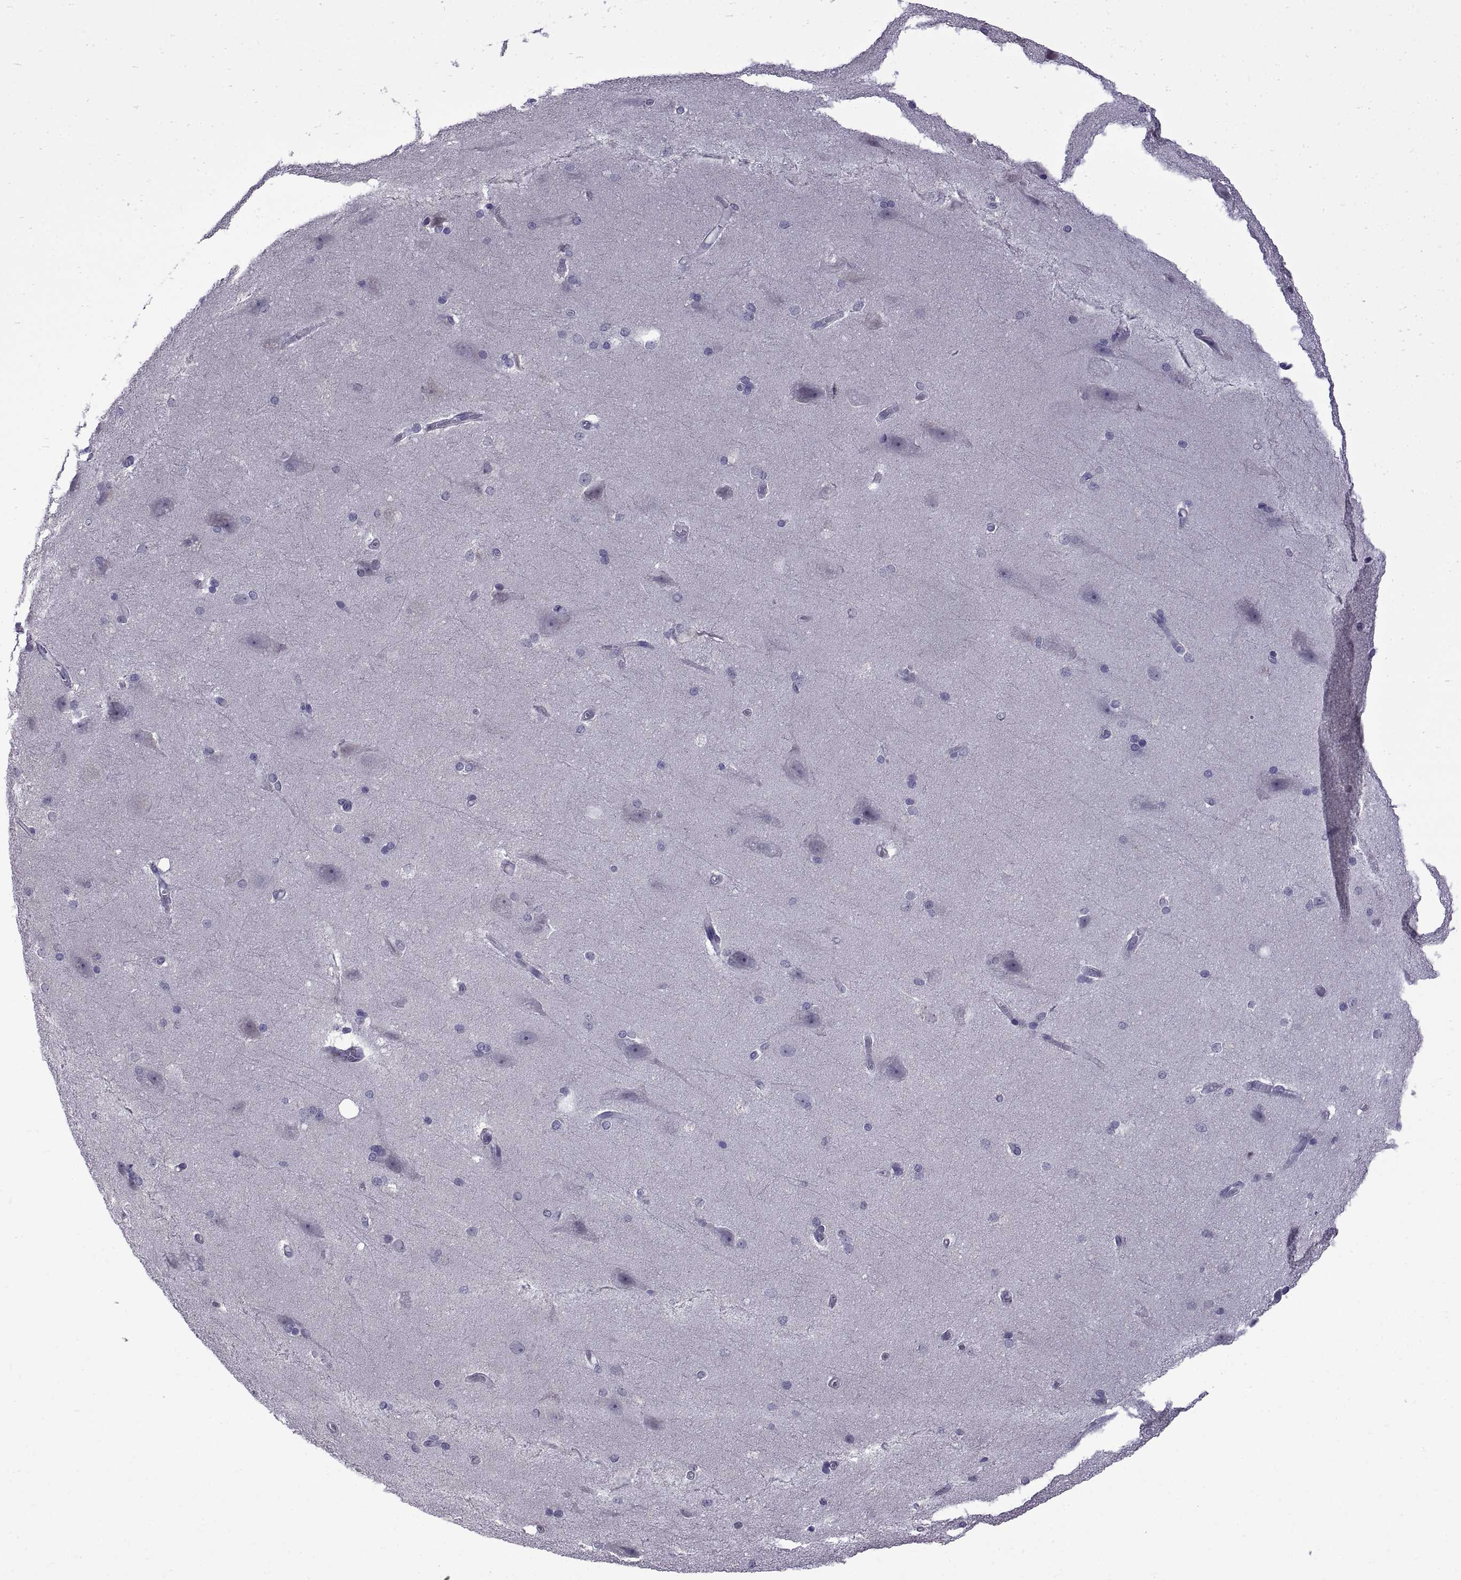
{"staining": {"intensity": "negative", "quantity": "none", "location": "none"}, "tissue": "hippocampus", "cell_type": "Glial cells", "image_type": "normal", "snomed": [{"axis": "morphology", "description": "Normal tissue, NOS"}, {"axis": "topography", "description": "Cerebral cortex"}, {"axis": "topography", "description": "Hippocampus"}], "caption": "A high-resolution image shows immunohistochemistry (IHC) staining of normal hippocampus, which displays no significant positivity in glial cells.", "gene": "SPDYE10", "patient": {"sex": "female", "age": 19}}